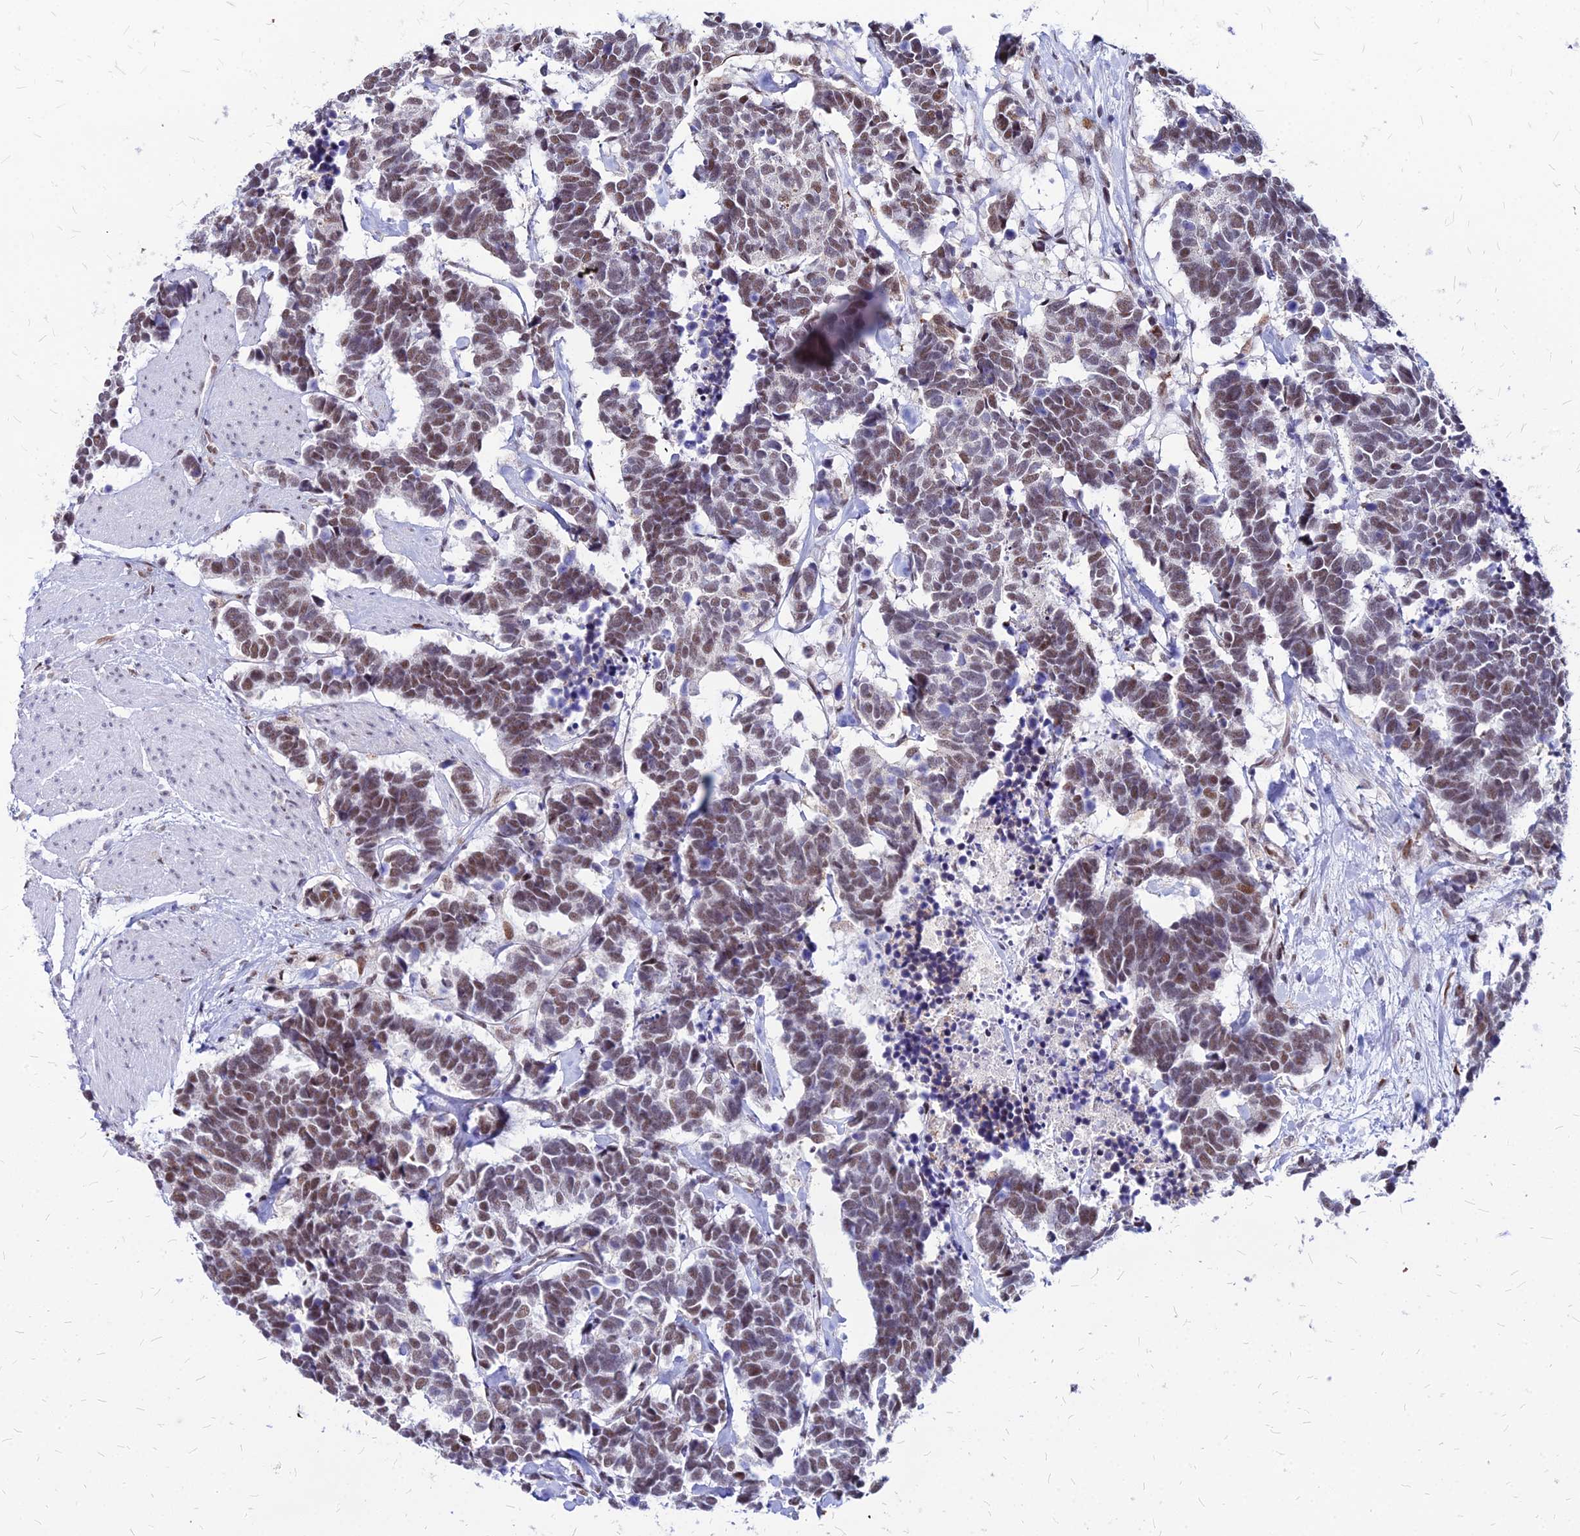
{"staining": {"intensity": "moderate", "quantity": ">75%", "location": "nuclear"}, "tissue": "carcinoid", "cell_type": "Tumor cells", "image_type": "cancer", "snomed": [{"axis": "morphology", "description": "Carcinoma, NOS"}, {"axis": "morphology", "description": "Carcinoid, malignant, NOS"}, {"axis": "topography", "description": "Urinary bladder"}], "caption": "This is an image of immunohistochemistry (IHC) staining of carcinoma, which shows moderate positivity in the nuclear of tumor cells.", "gene": "FDX2", "patient": {"sex": "male", "age": 57}}